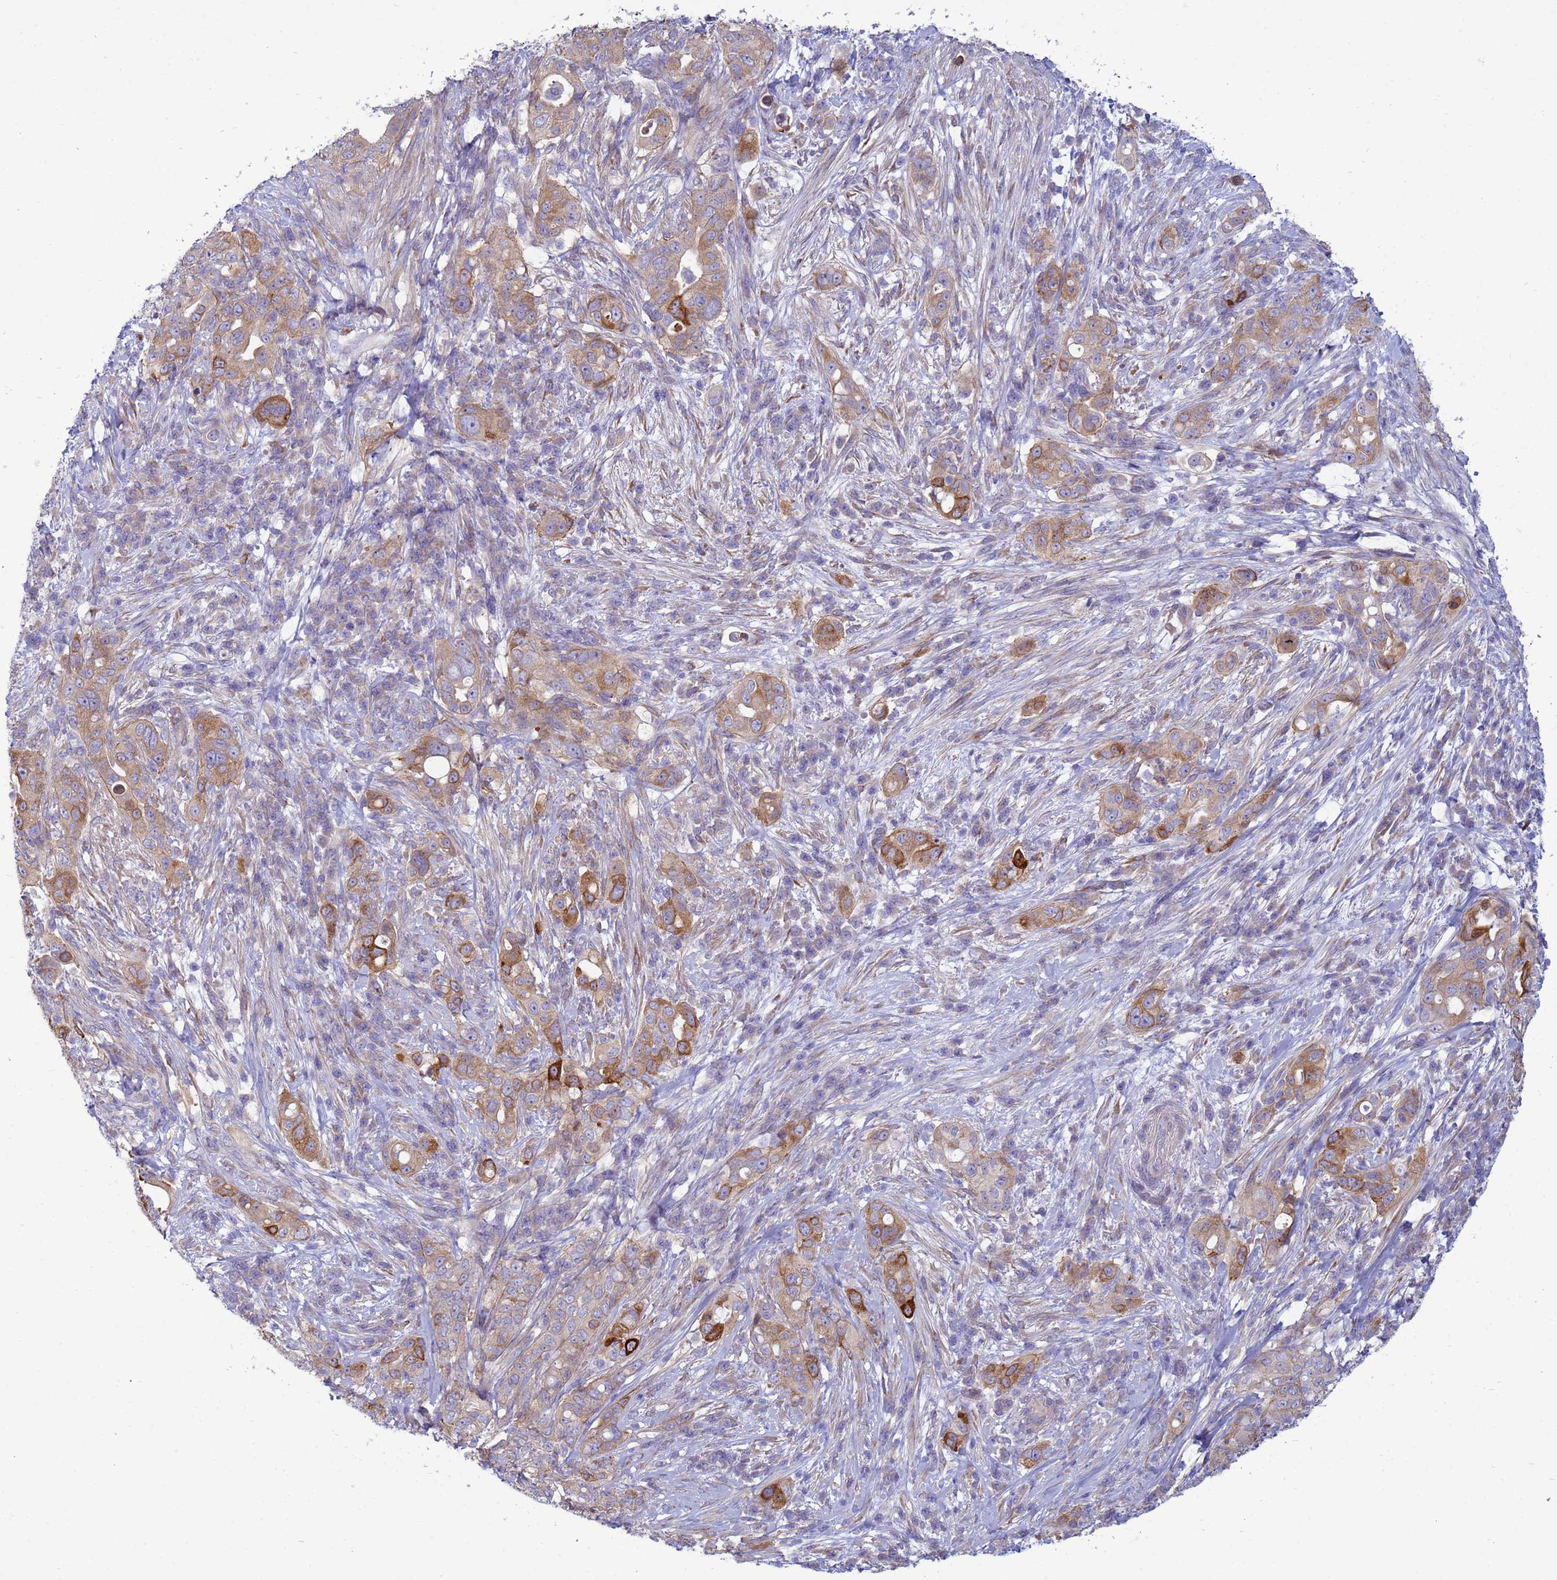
{"staining": {"intensity": "moderate", "quantity": "25%-75%", "location": "cytoplasmic/membranous"}, "tissue": "pancreatic cancer", "cell_type": "Tumor cells", "image_type": "cancer", "snomed": [{"axis": "morphology", "description": "Normal tissue, NOS"}, {"axis": "morphology", "description": "Adenocarcinoma, NOS"}, {"axis": "topography", "description": "Lymph node"}, {"axis": "topography", "description": "Pancreas"}], "caption": "A brown stain highlights moderate cytoplasmic/membranous expression of a protein in adenocarcinoma (pancreatic) tumor cells.", "gene": "TRPC6", "patient": {"sex": "female", "age": 67}}